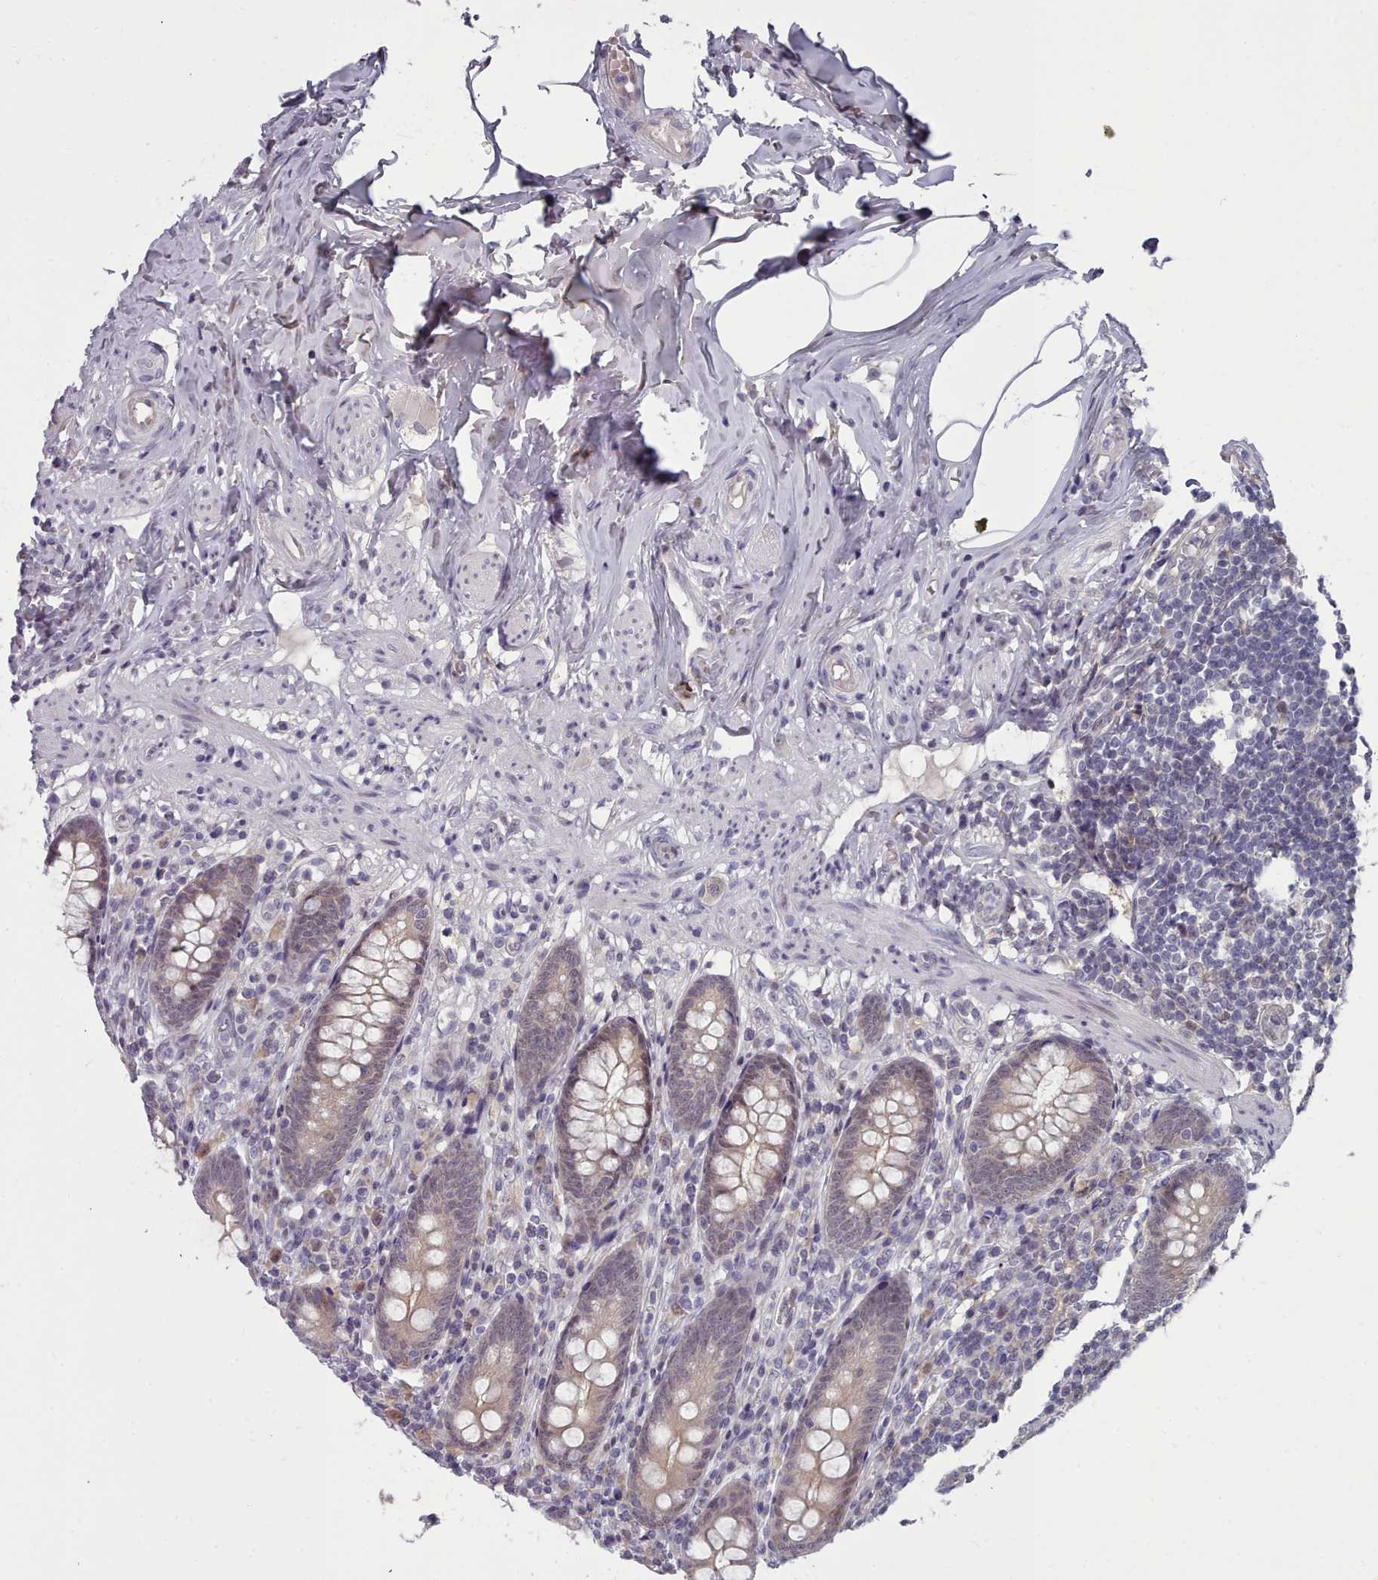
{"staining": {"intensity": "weak", "quantity": "<25%", "location": "cytoplasmic/membranous,nuclear"}, "tissue": "appendix", "cell_type": "Glandular cells", "image_type": "normal", "snomed": [{"axis": "morphology", "description": "Normal tissue, NOS"}, {"axis": "topography", "description": "Appendix"}], "caption": "This is an IHC micrograph of benign appendix. There is no staining in glandular cells.", "gene": "GINS1", "patient": {"sex": "male", "age": 55}}